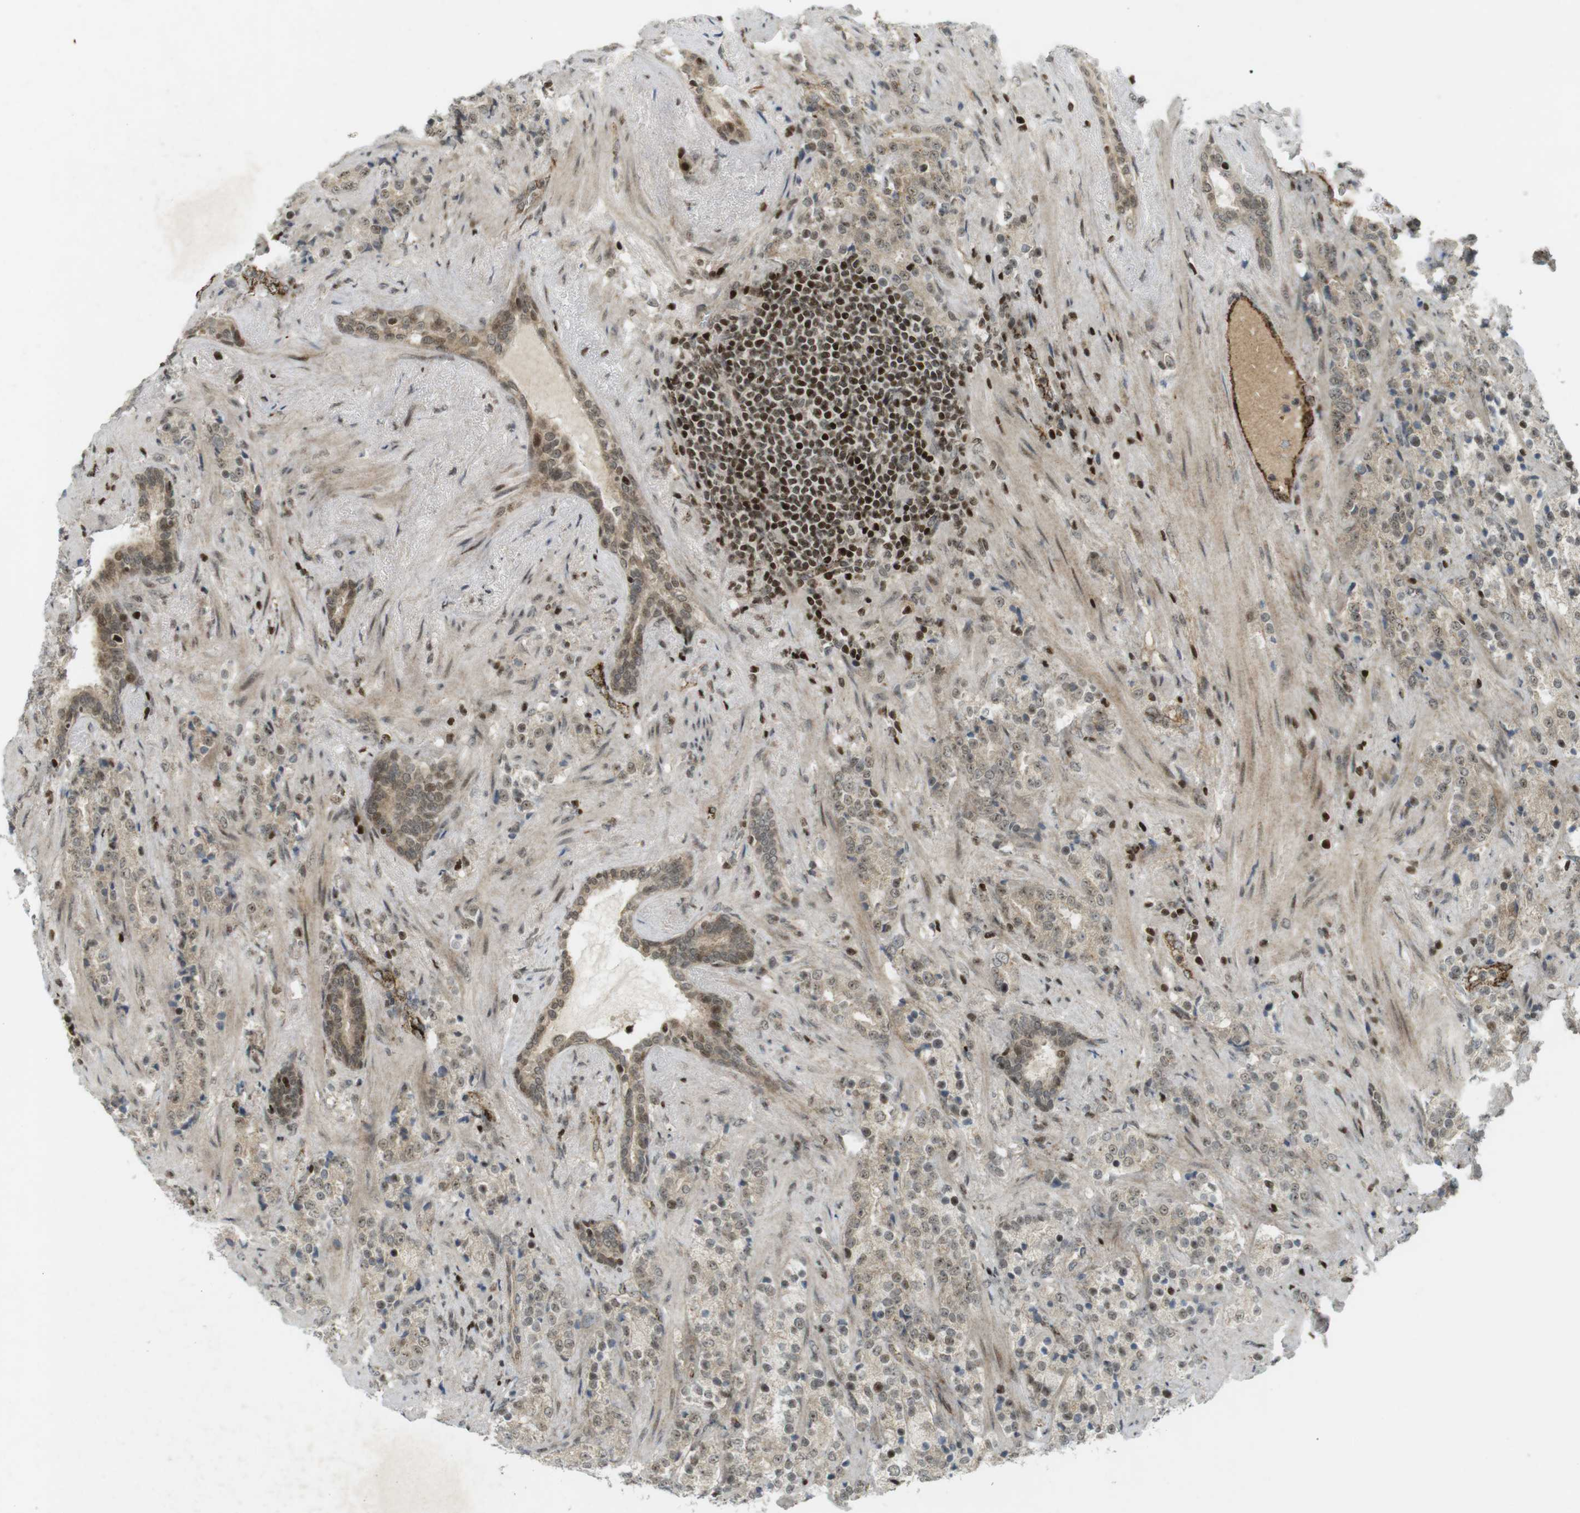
{"staining": {"intensity": "weak", "quantity": ">75%", "location": "cytoplasmic/membranous,nuclear"}, "tissue": "prostate cancer", "cell_type": "Tumor cells", "image_type": "cancer", "snomed": [{"axis": "morphology", "description": "Adenocarcinoma, High grade"}, {"axis": "topography", "description": "Prostate"}], "caption": "An image of prostate cancer (adenocarcinoma (high-grade)) stained for a protein exhibits weak cytoplasmic/membranous and nuclear brown staining in tumor cells.", "gene": "PPP1R13B", "patient": {"sex": "male", "age": 71}}